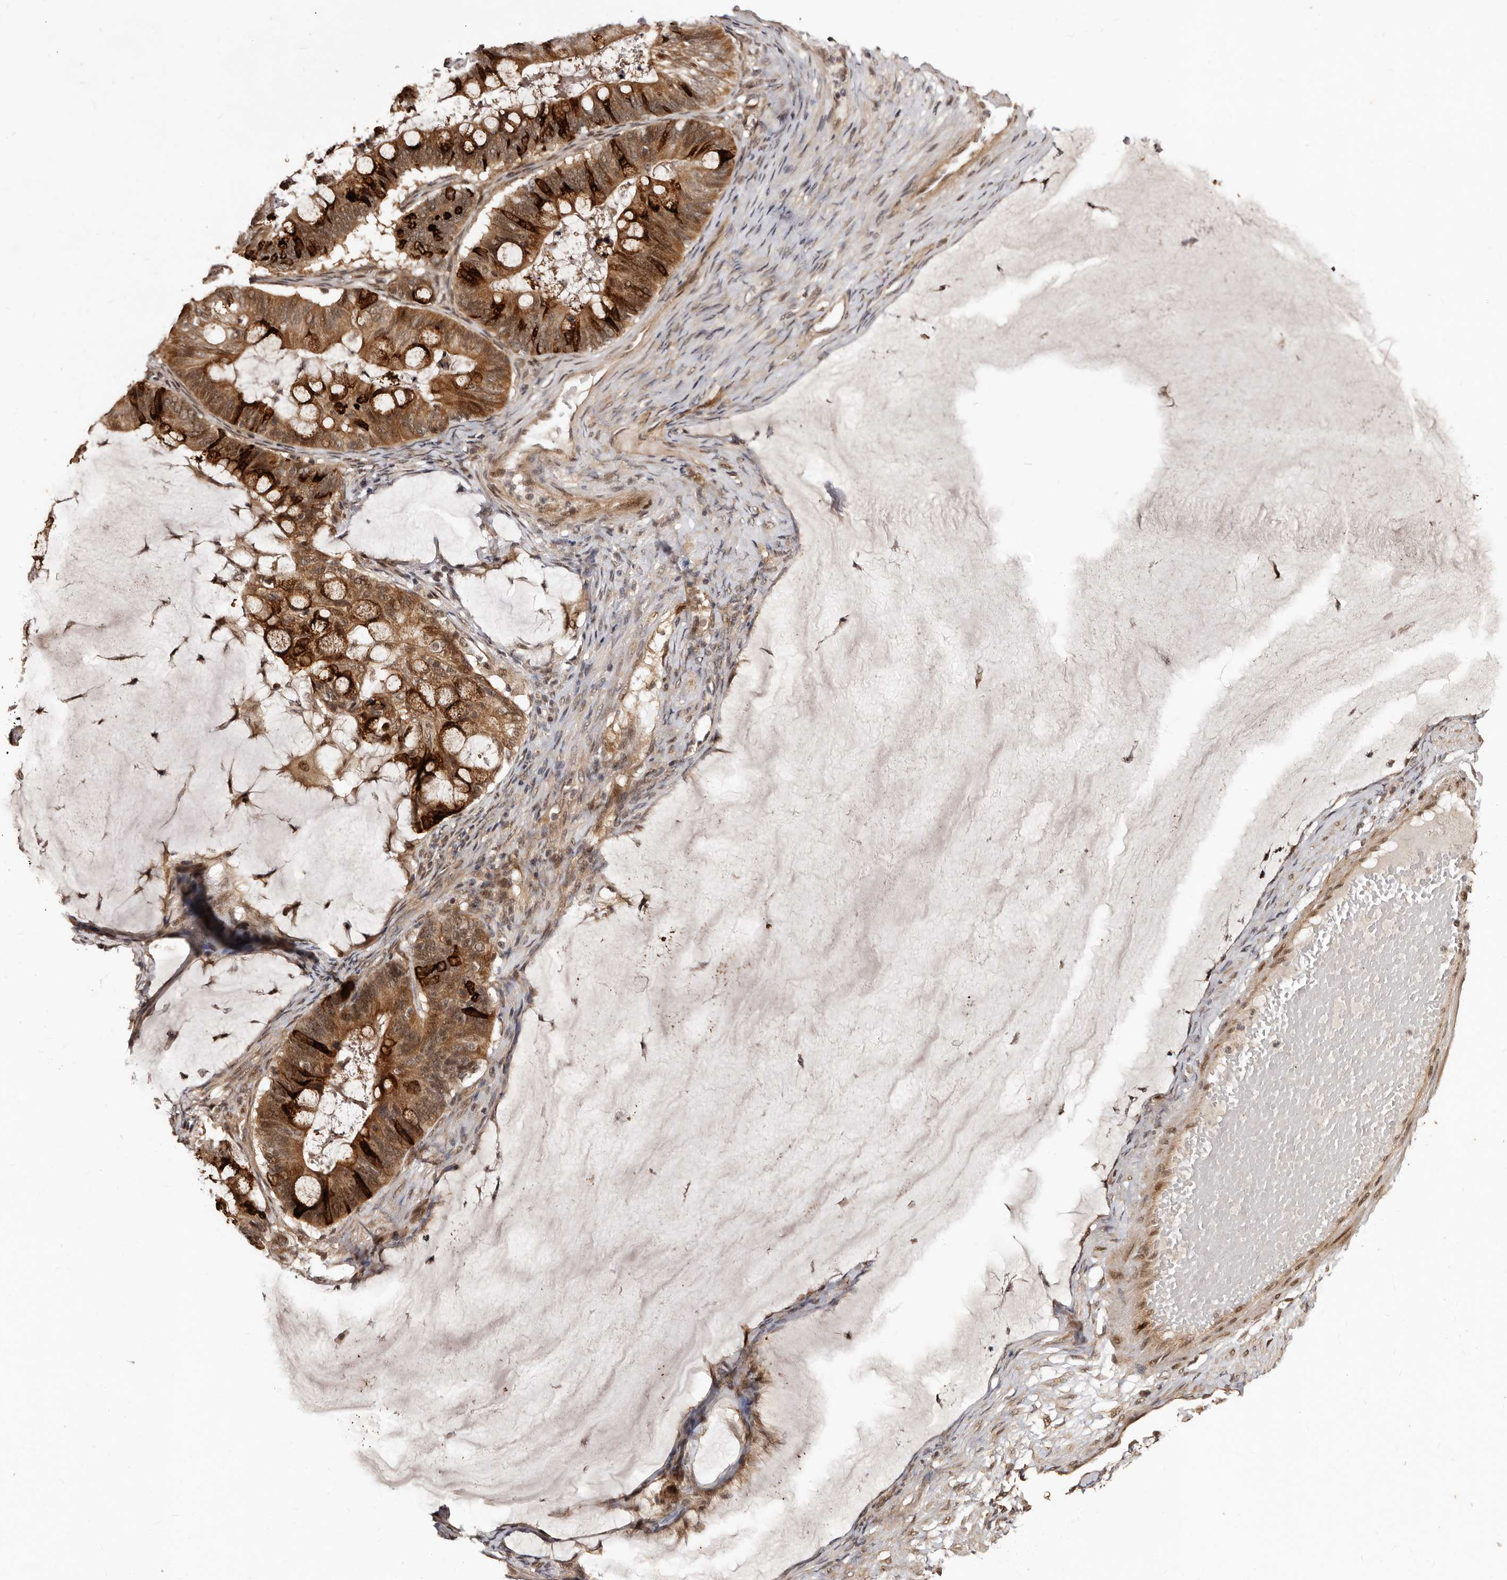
{"staining": {"intensity": "strong", "quantity": ">75%", "location": "cytoplasmic/membranous"}, "tissue": "ovarian cancer", "cell_type": "Tumor cells", "image_type": "cancer", "snomed": [{"axis": "morphology", "description": "Cystadenocarcinoma, mucinous, NOS"}, {"axis": "topography", "description": "Ovary"}], "caption": "The immunohistochemical stain highlights strong cytoplasmic/membranous staining in tumor cells of mucinous cystadenocarcinoma (ovarian) tissue.", "gene": "TBC1D22B", "patient": {"sex": "female", "age": 61}}